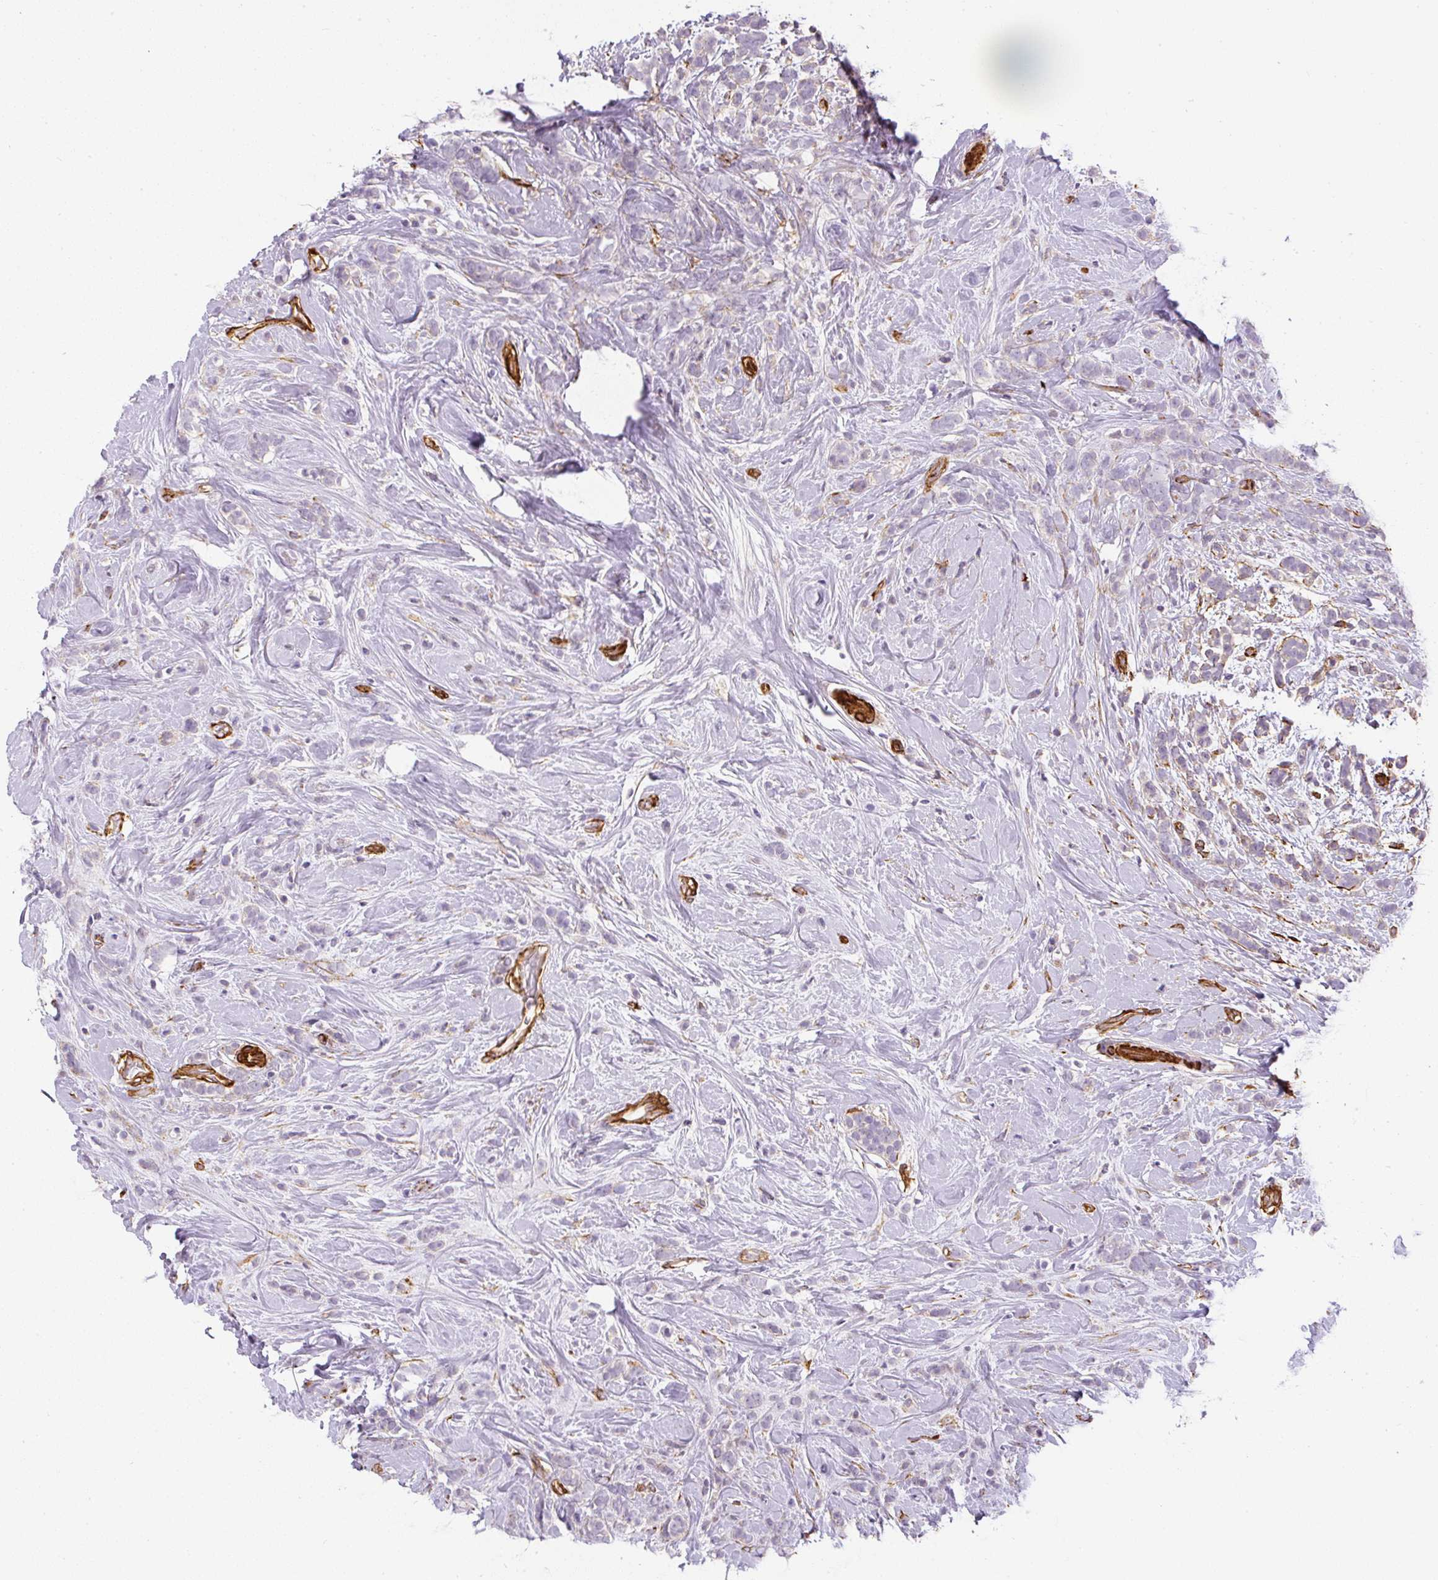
{"staining": {"intensity": "negative", "quantity": "none", "location": "none"}, "tissue": "breast cancer", "cell_type": "Tumor cells", "image_type": "cancer", "snomed": [{"axis": "morphology", "description": "Lobular carcinoma"}, {"axis": "topography", "description": "Breast"}], "caption": "Immunohistochemical staining of lobular carcinoma (breast) exhibits no significant positivity in tumor cells. (Brightfield microscopy of DAB (3,3'-diaminobenzidine) immunohistochemistry (IHC) at high magnification).", "gene": "MYL12A", "patient": {"sex": "female", "age": 58}}